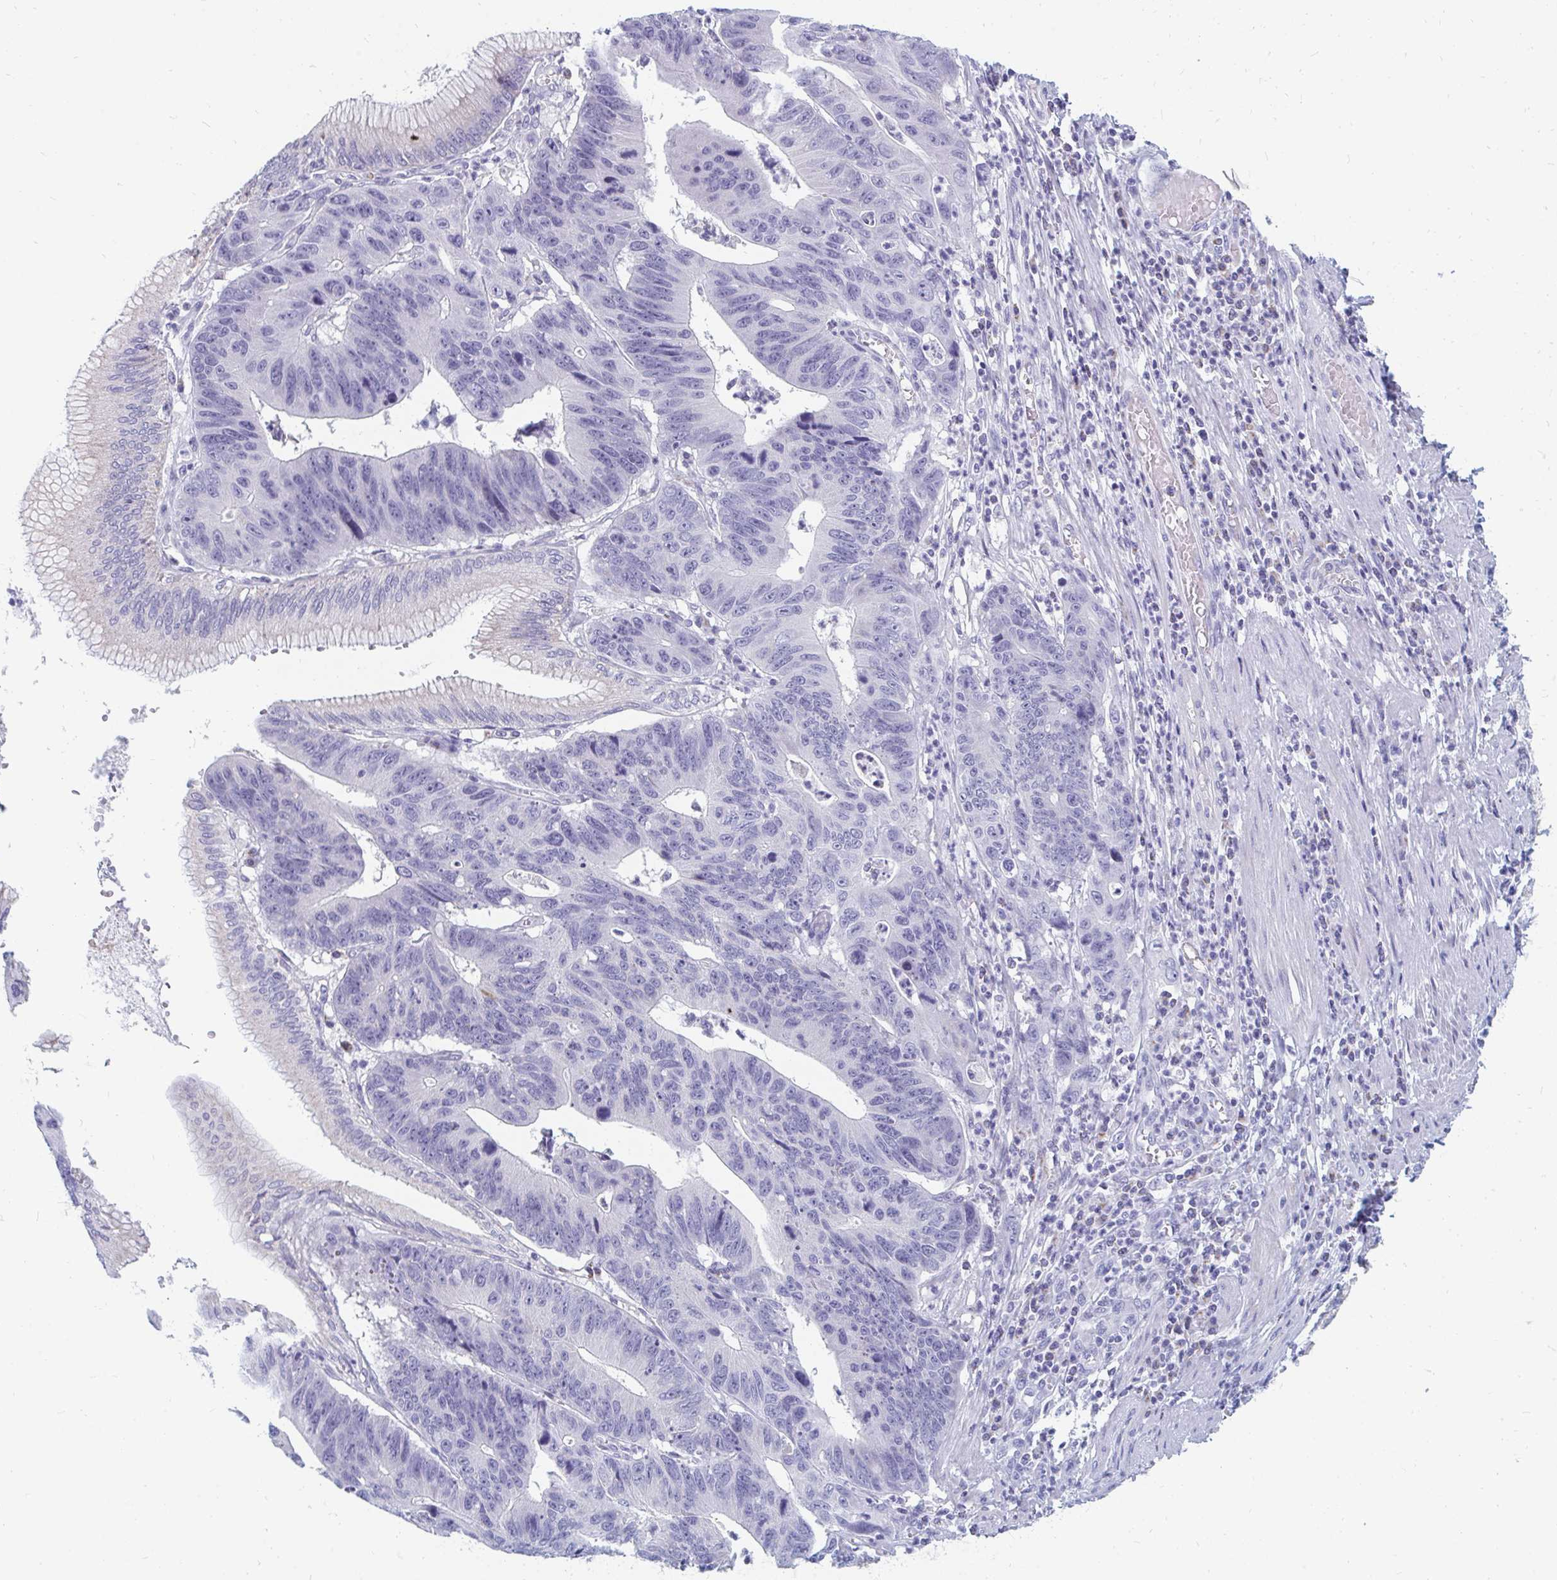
{"staining": {"intensity": "weak", "quantity": "<25%", "location": "cytoplasmic/membranous"}, "tissue": "stomach cancer", "cell_type": "Tumor cells", "image_type": "cancer", "snomed": [{"axis": "morphology", "description": "Adenocarcinoma, NOS"}, {"axis": "topography", "description": "Stomach"}], "caption": "Tumor cells are negative for protein expression in human stomach cancer.", "gene": "OR10V1", "patient": {"sex": "male", "age": 59}}